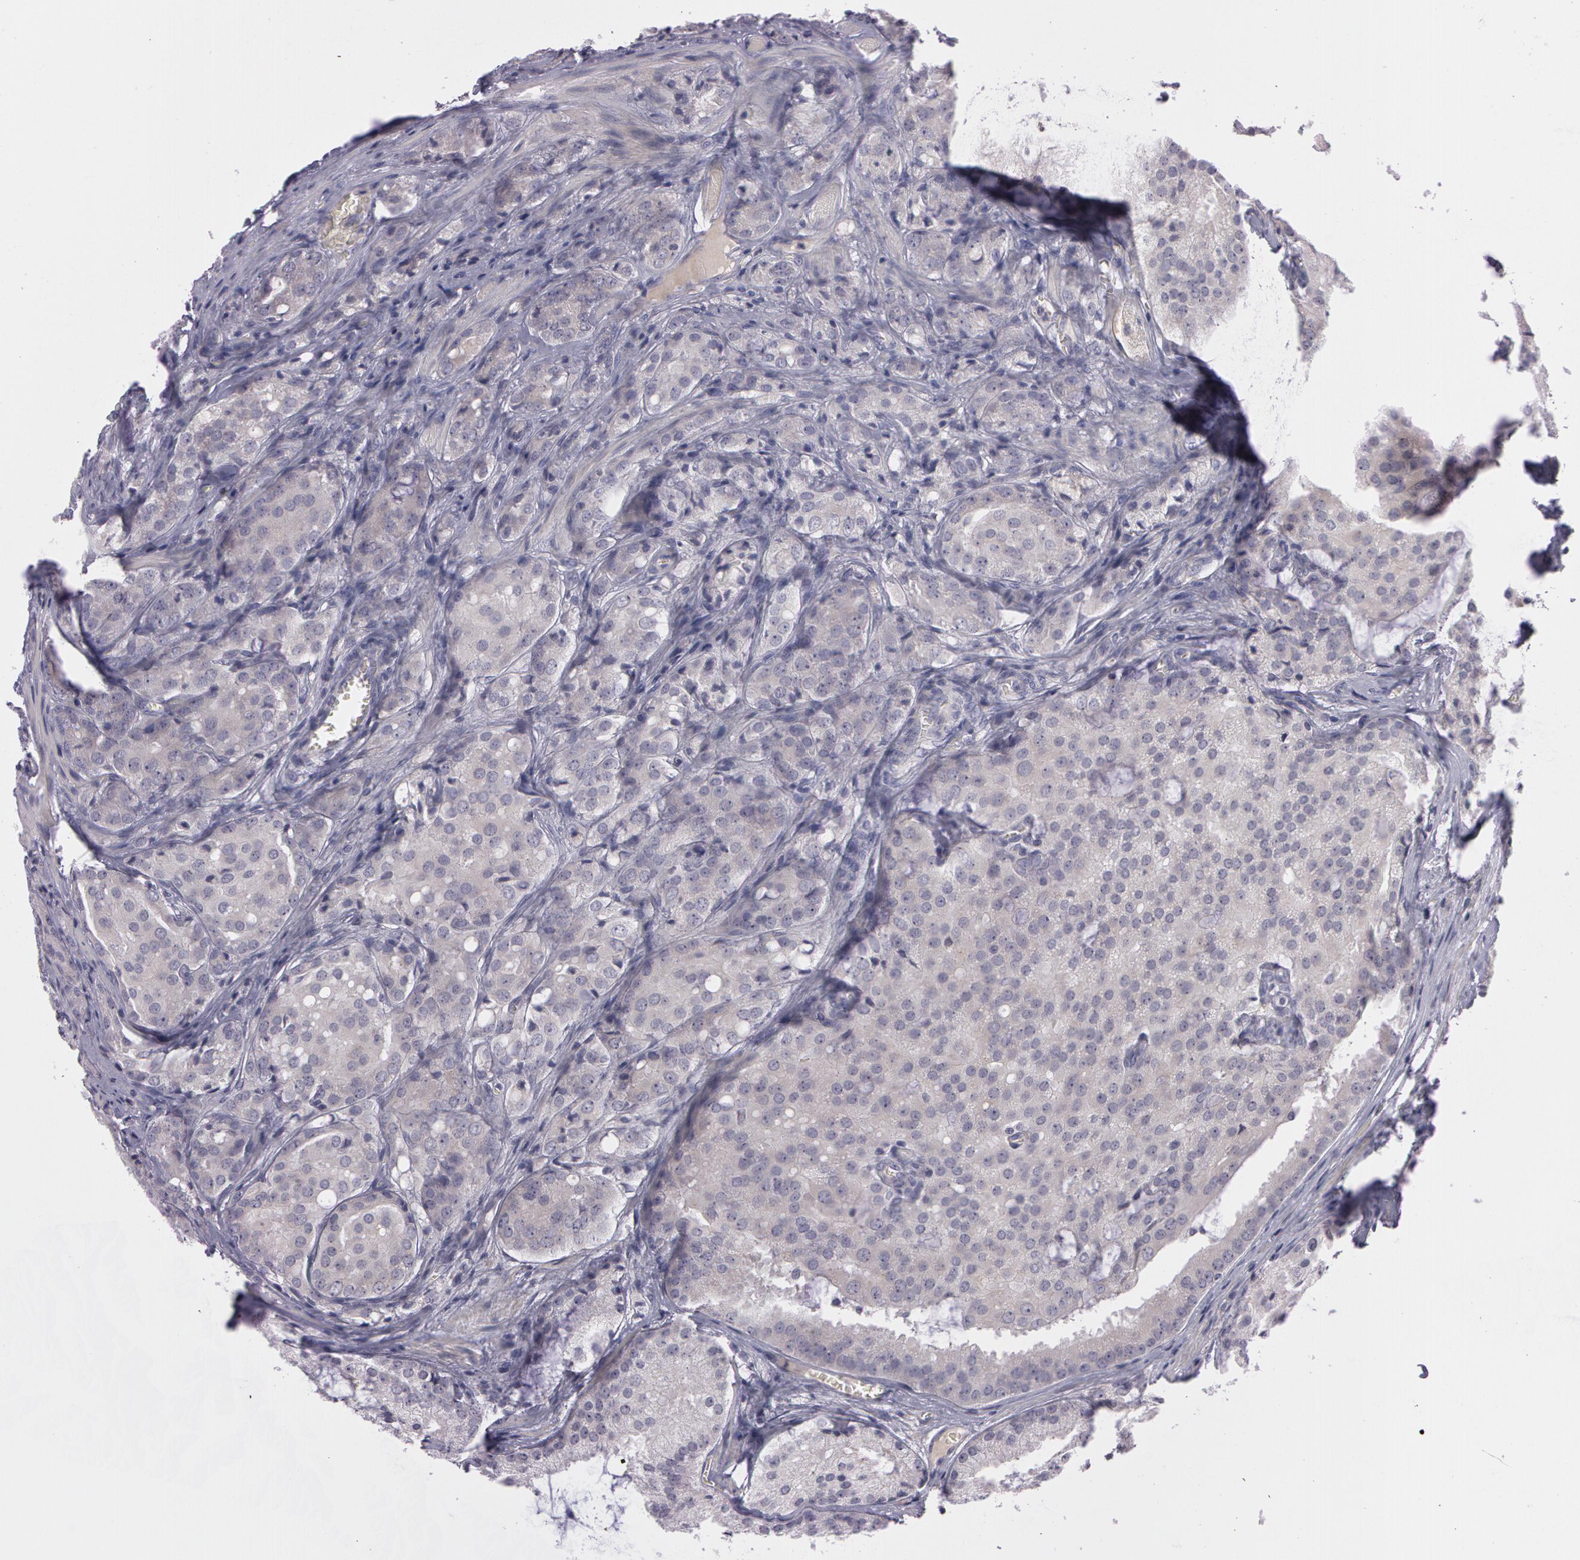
{"staining": {"intensity": "weak", "quantity": "25%-75%", "location": "cytoplasmic/membranous"}, "tissue": "prostate cancer", "cell_type": "Tumor cells", "image_type": "cancer", "snomed": [{"axis": "morphology", "description": "Adenocarcinoma, Medium grade"}, {"axis": "topography", "description": "Prostate"}], "caption": "A low amount of weak cytoplasmic/membranous staining is present in approximately 25%-75% of tumor cells in prostate medium-grade adenocarcinoma tissue.", "gene": "MXRA5", "patient": {"sex": "male", "age": 60}}